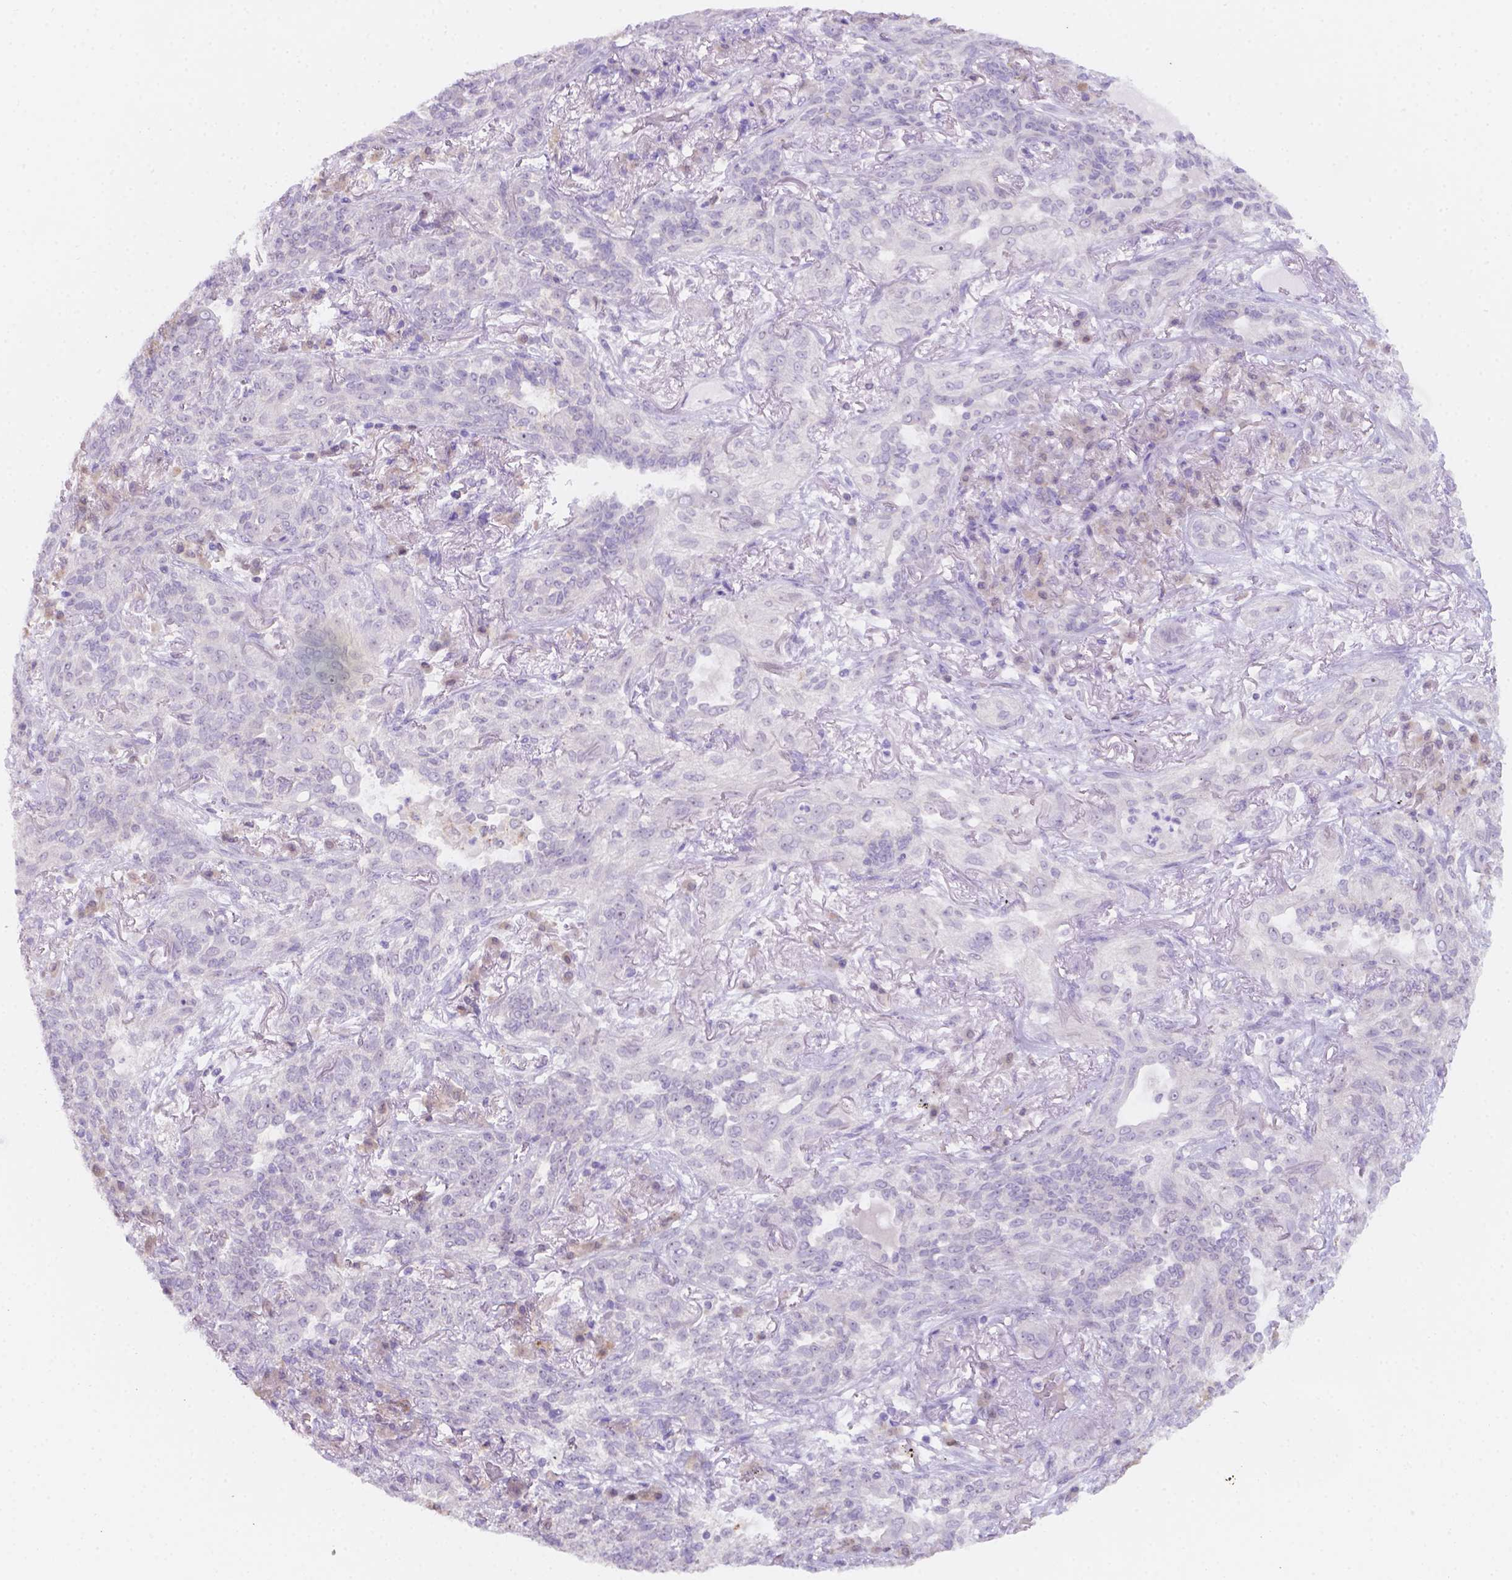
{"staining": {"intensity": "negative", "quantity": "none", "location": "none"}, "tissue": "lung cancer", "cell_type": "Tumor cells", "image_type": "cancer", "snomed": [{"axis": "morphology", "description": "Squamous cell carcinoma, NOS"}, {"axis": "topography", "description": "Lung"}], "caption": "Immunohistochemical staining of human squamous cell carcinoma (lung) reveals no significant positivity in tumor cells.", "gene": "CD96", "patient": {"sex": "female", "age": 70}}